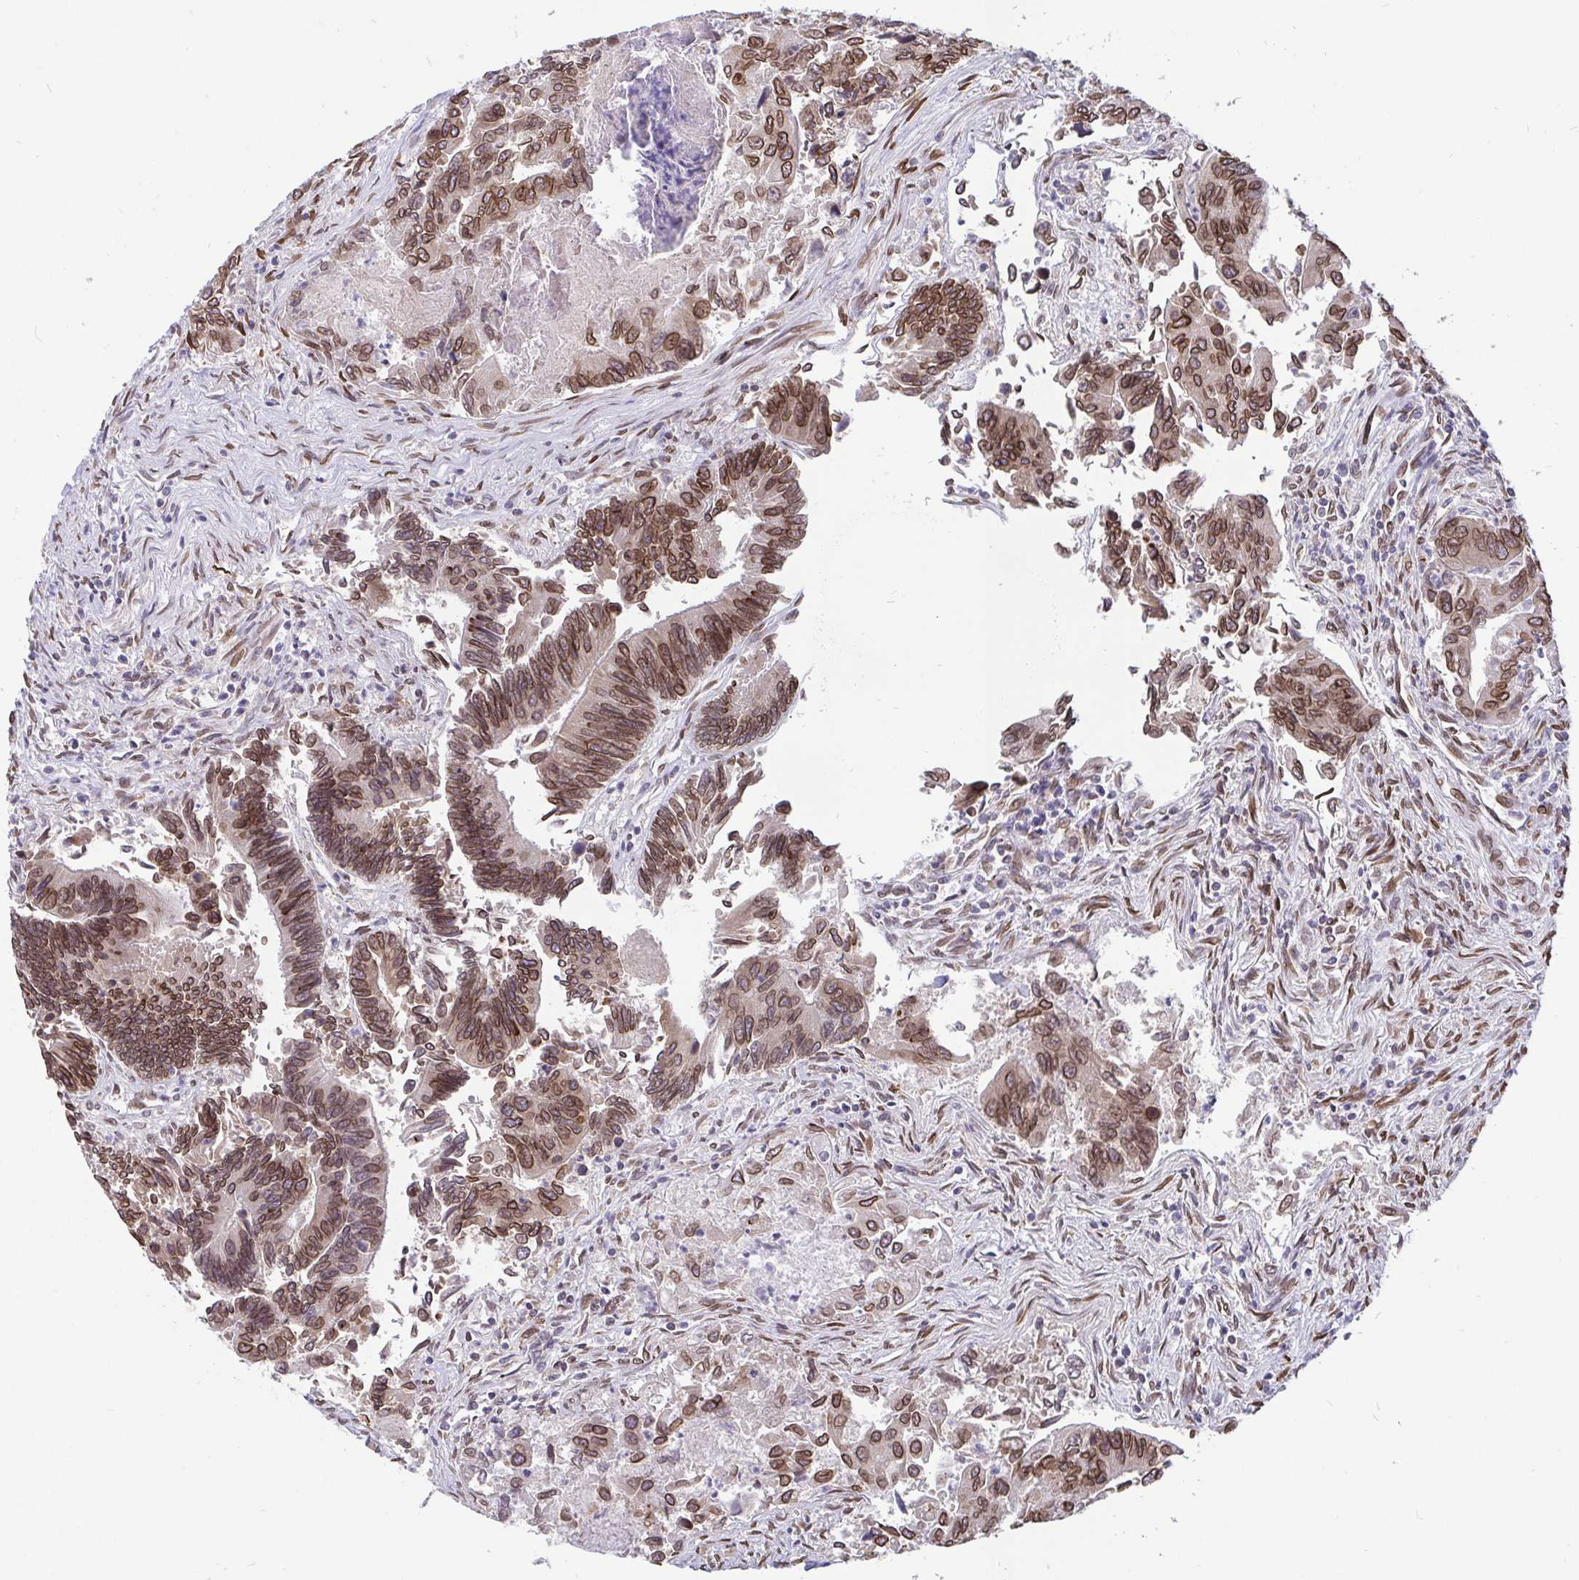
{"staining": {"intensity": "moderate", "quantity": ">75%", "location": "cytoplasmic/membranous,nuclear"}, "tissue": "colorectal cancer", "cell_type": "Tumor cells", "image_type": "cancer", "snomed": [{"axis": "morphology", "description": "Adenocarcinoma, NOS"}, {"axis": "topography", "description": "Colon"}], "caption": "Colorectal cancer (adenocarcinoma) stained with a brown dye demonstrates moderate cytoplasmic/membranous and nuclear positive expression in about >75% of tumor cells.", "gene": "EMD", "patient": {"sex": "female", "age": 67}}